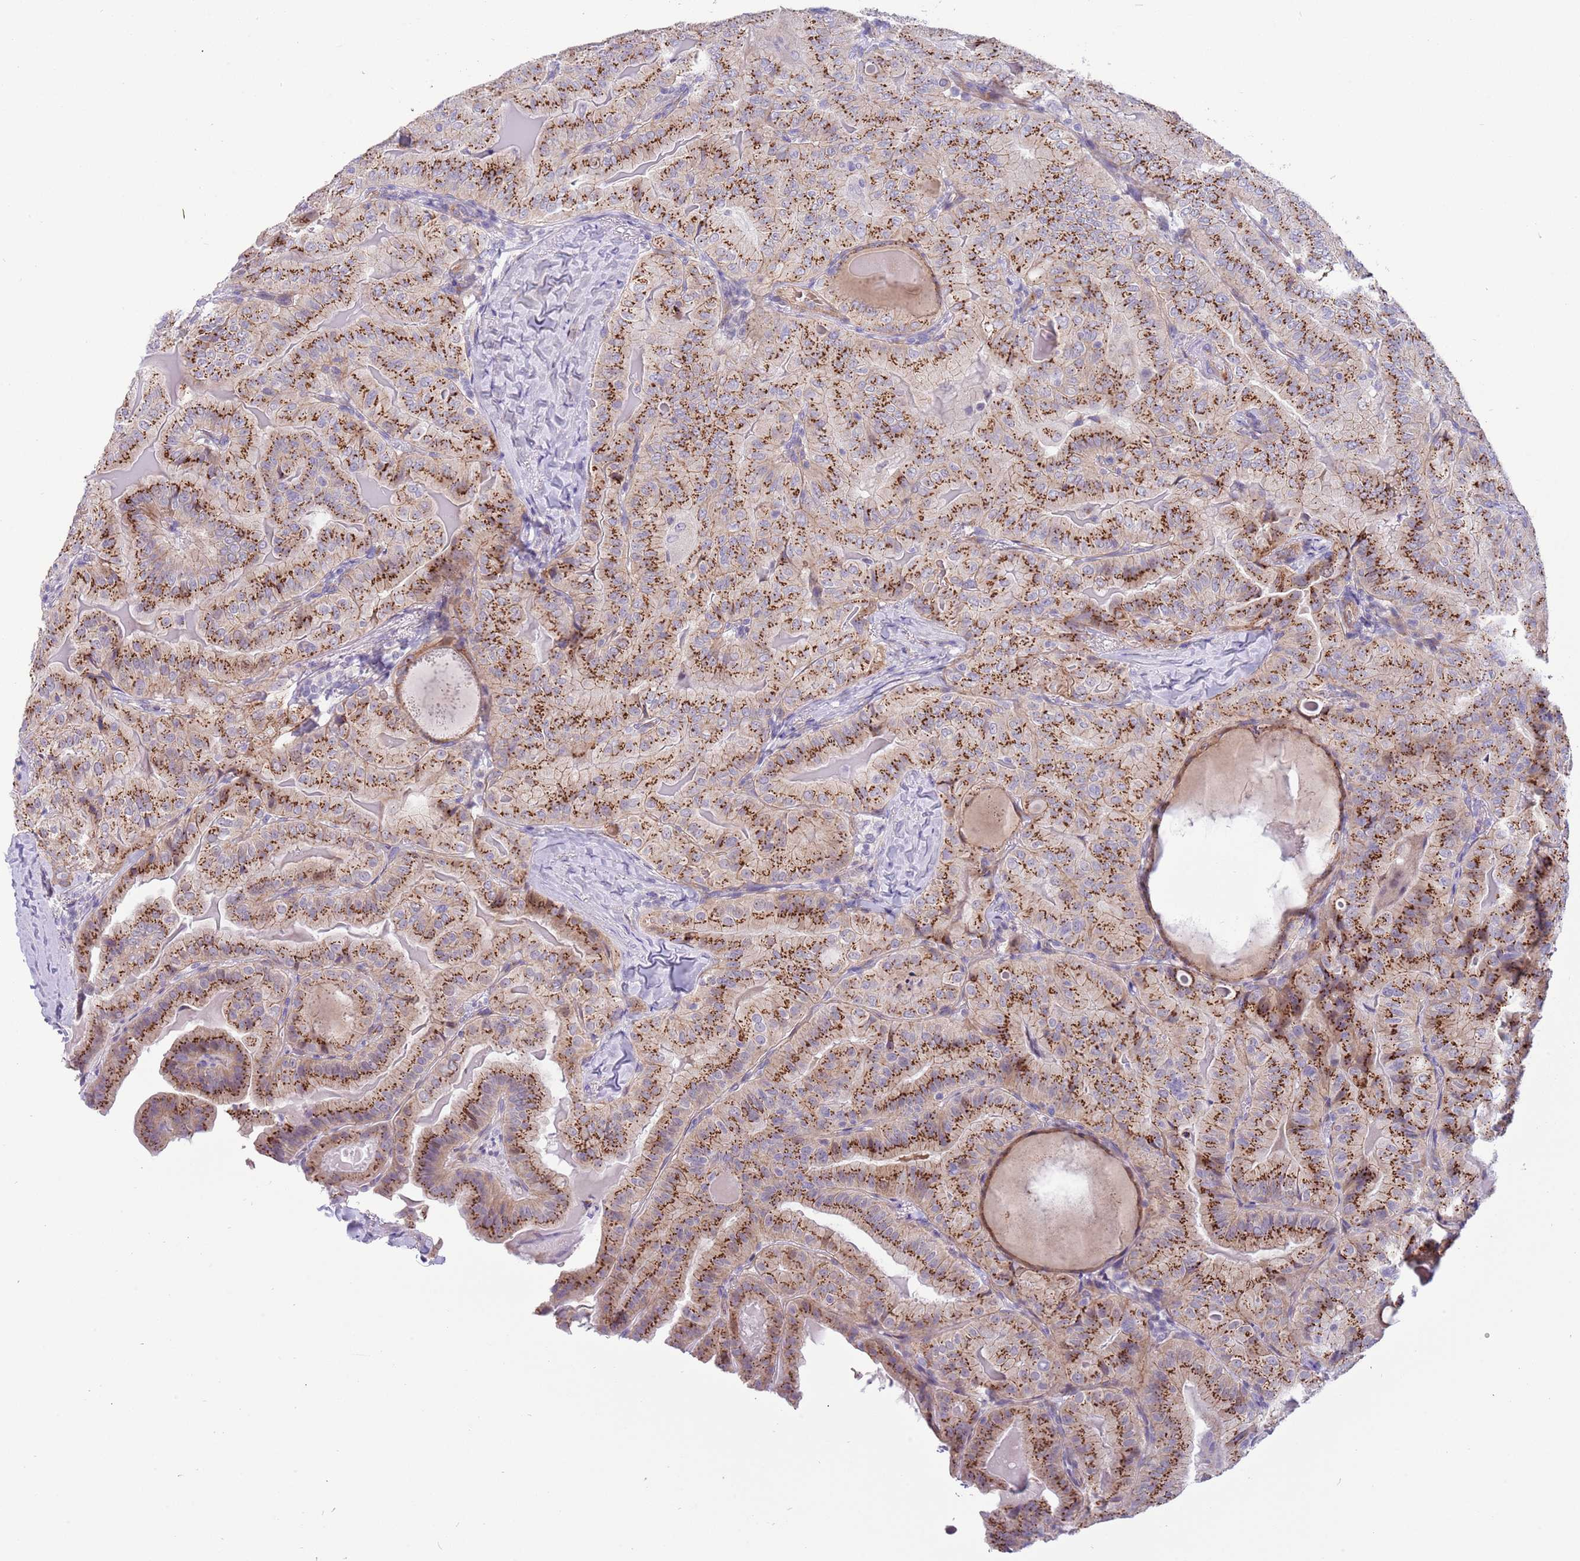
{"staining": {"intensity": "strong", "quantity": ">75%", "location": "cytoplasmic/membranous"}, "tissue": "thyroid cancer", "cell_type": "Tumor cells", "image_type": "cancer", "snomed": [{"axis": "morphology", "description": "Papillary adenocarcinoma, NOS"}, {"axis": "topography", "description": "Thyroid gland"}], "caption": "An image of thyroid cancer stained for a protein reveals strong cytoplasmic/membranous brown staining in tumor cells.", "gene": "ITGB6", "patient": {"sex": "female", "age": 68}}